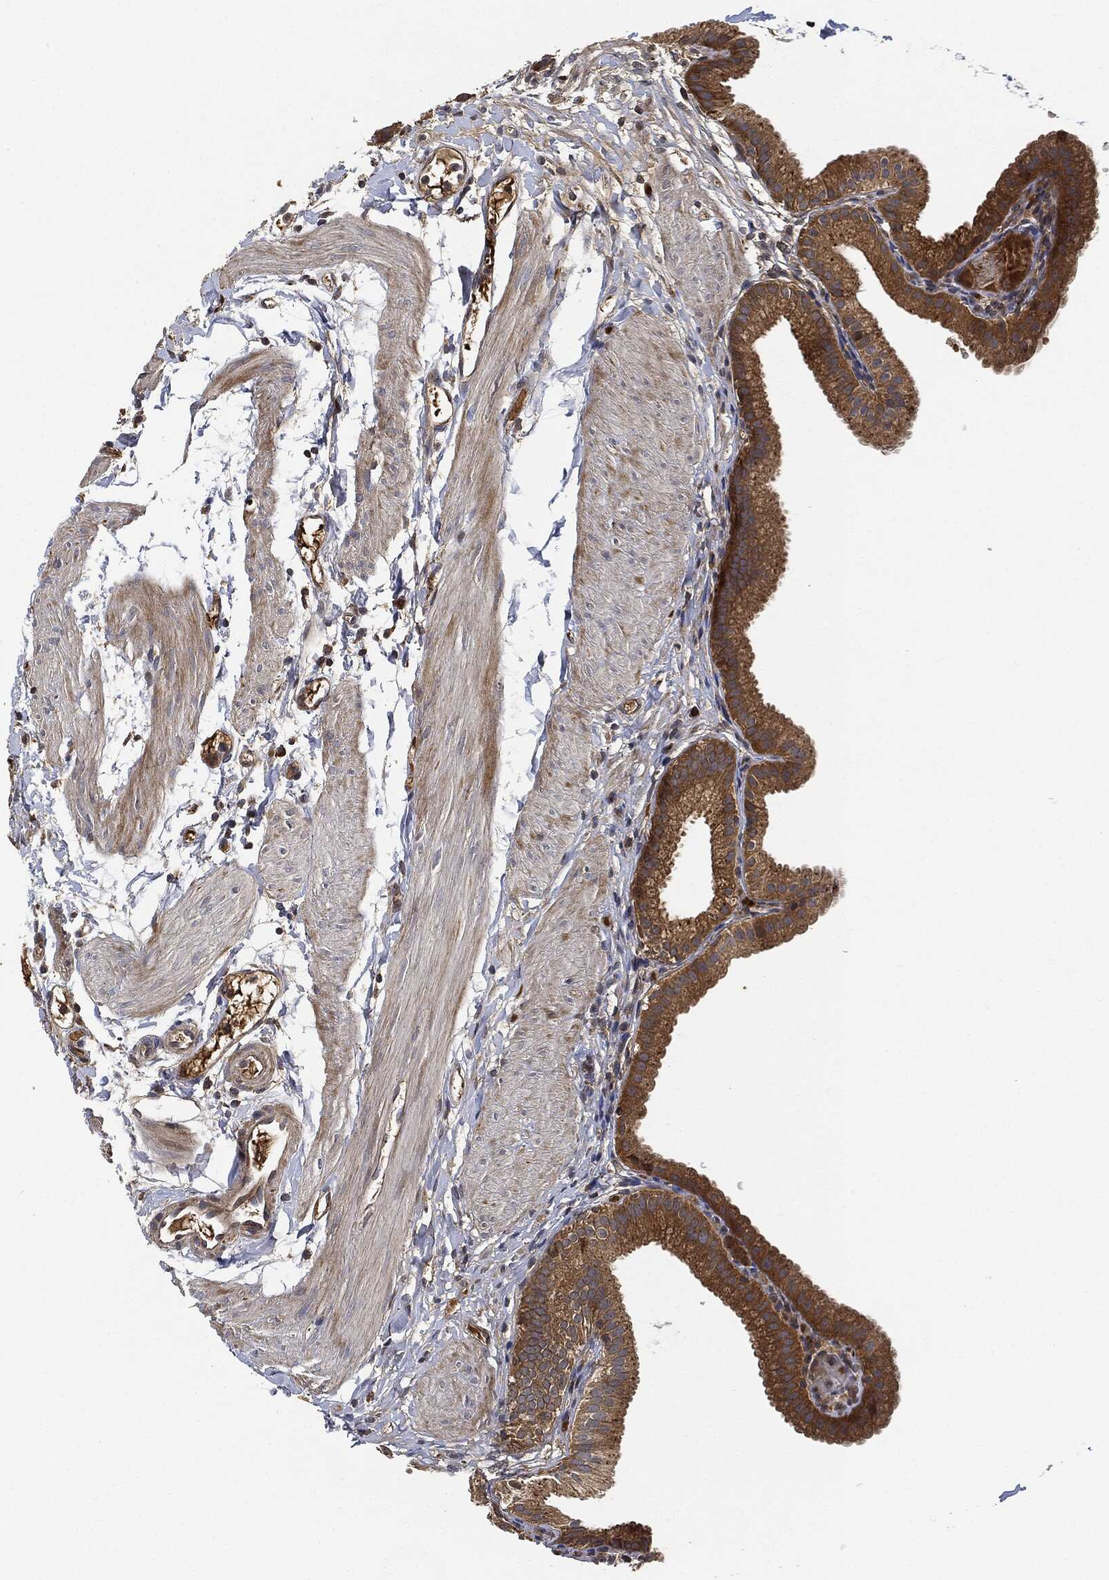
{"staining": {"intensity": "moderate", "quantity": ">75%", "location": "cytoplasmic/membranous"}, "tissue": "gallbladder", "cell_type": "Glandular cells", "image_type": "normal", "snomed": [{"axis": "morphology", "description": "Normal tissue, NOS"}, {"axis": "topography", "description": "Gallbladder"}, {"axis": "topography", "description": "Peripheral nerve tissue"}], "caption": "An image of human gallbladder stained for a protein shows moderate cytoplasmic/membranous brown staining in glandular cells.", "gene": "MLST8", "patient": {"sex": "female", "age": 45}}